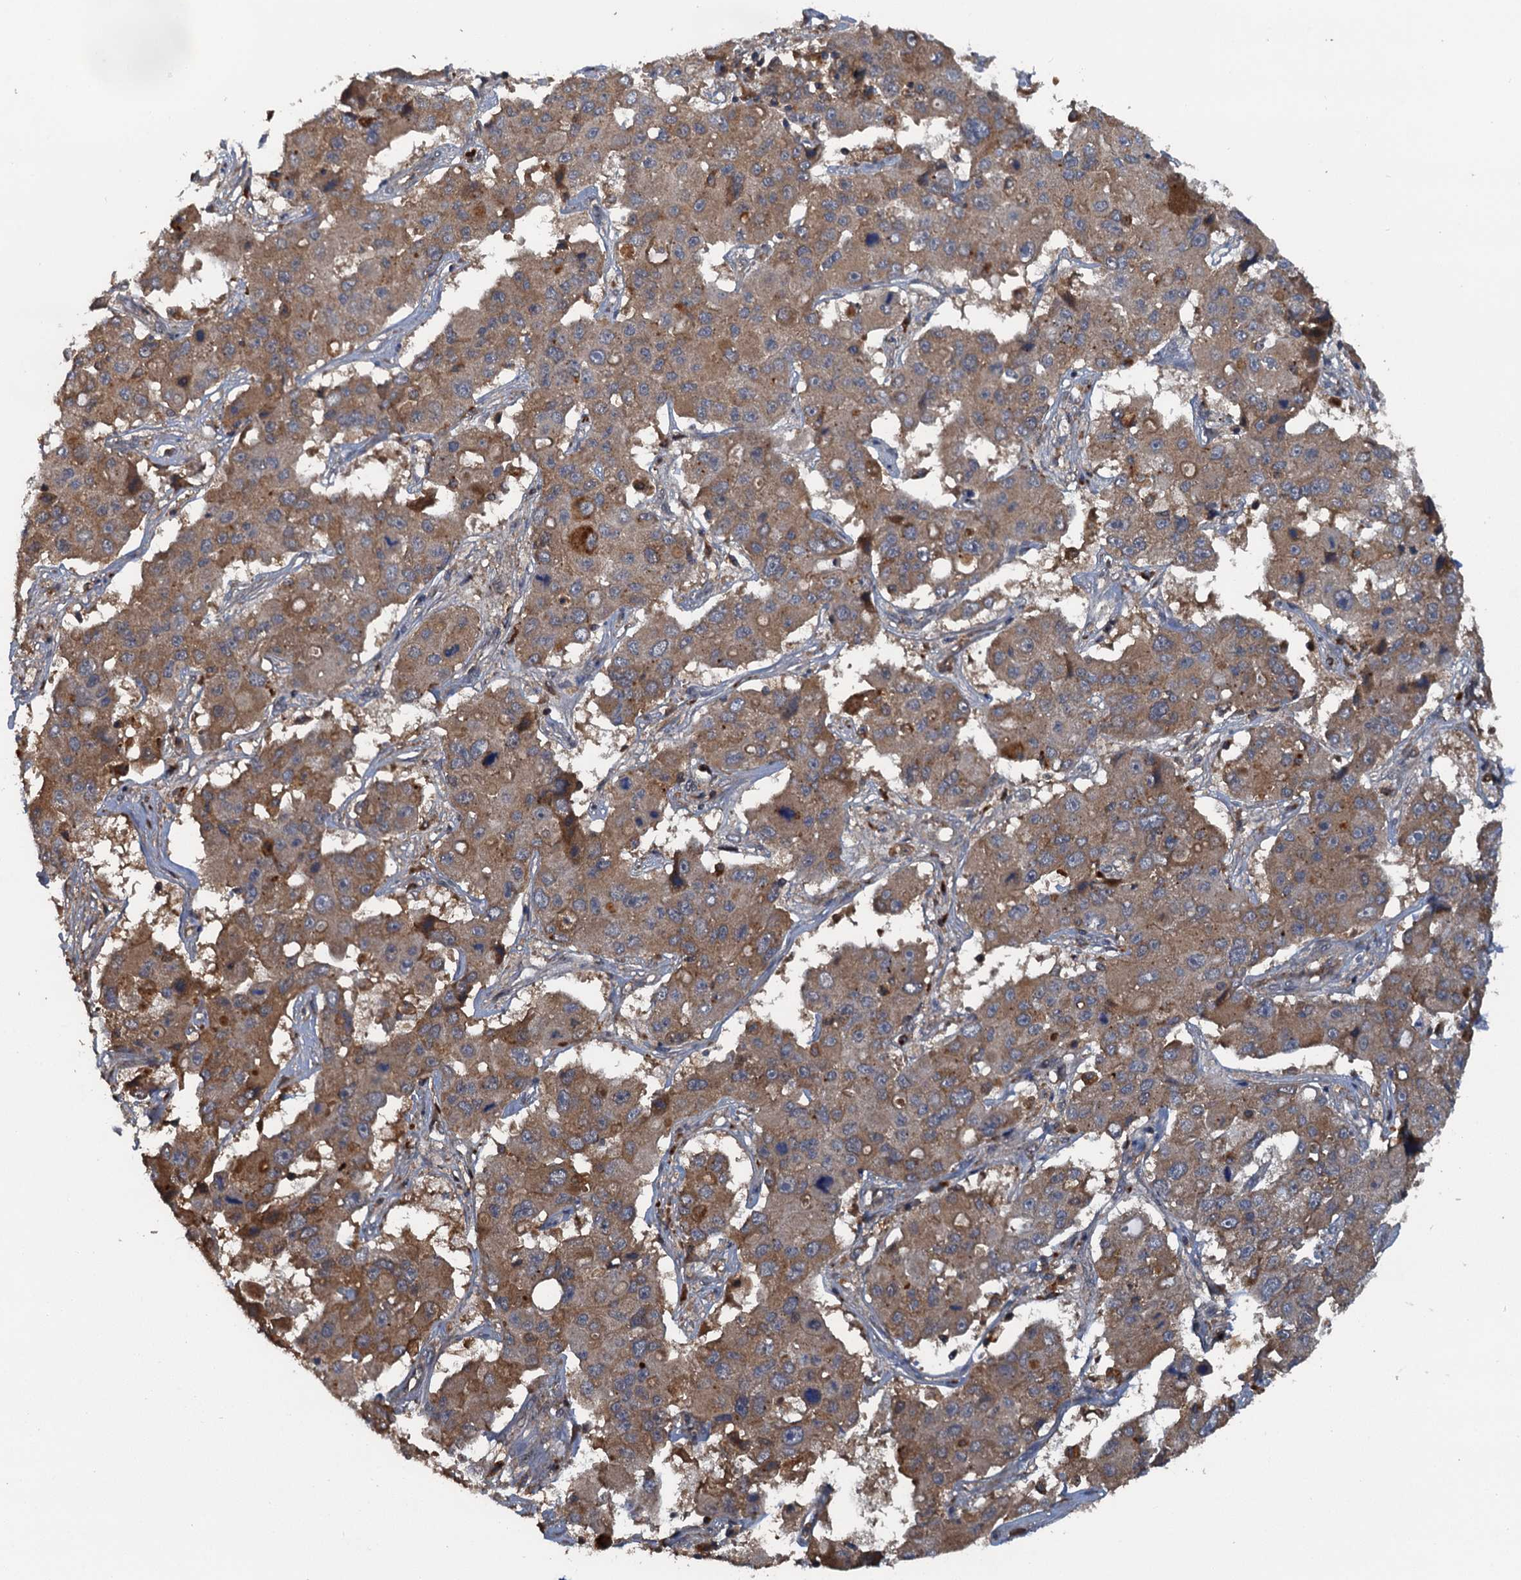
{"staining": {"intensity": "moderate", "quantity": ">75%", "location": "cytoplasmic/membranous"}, "tissue": "liver cancer", "cell_type": "Tumor cells", "image_type": "cancer", "snomed": [{"axis": "morphology", "description": "Cholangiocarcinoma"}, {"axis": "topography", "description": "Liver"}], "caption": "Moderate cytoplasmic/membranous staining is present in about >75% of tumor cells in liver cancer. The protein of interest is stained brown, and the nuclei are stained in blue (DAB (3,3'-diaminobenzidine) IHC with brightfield microscopy, high magnification).", "gene": "HAPLN3", "patient": {"sex": "male", "age": 67}}